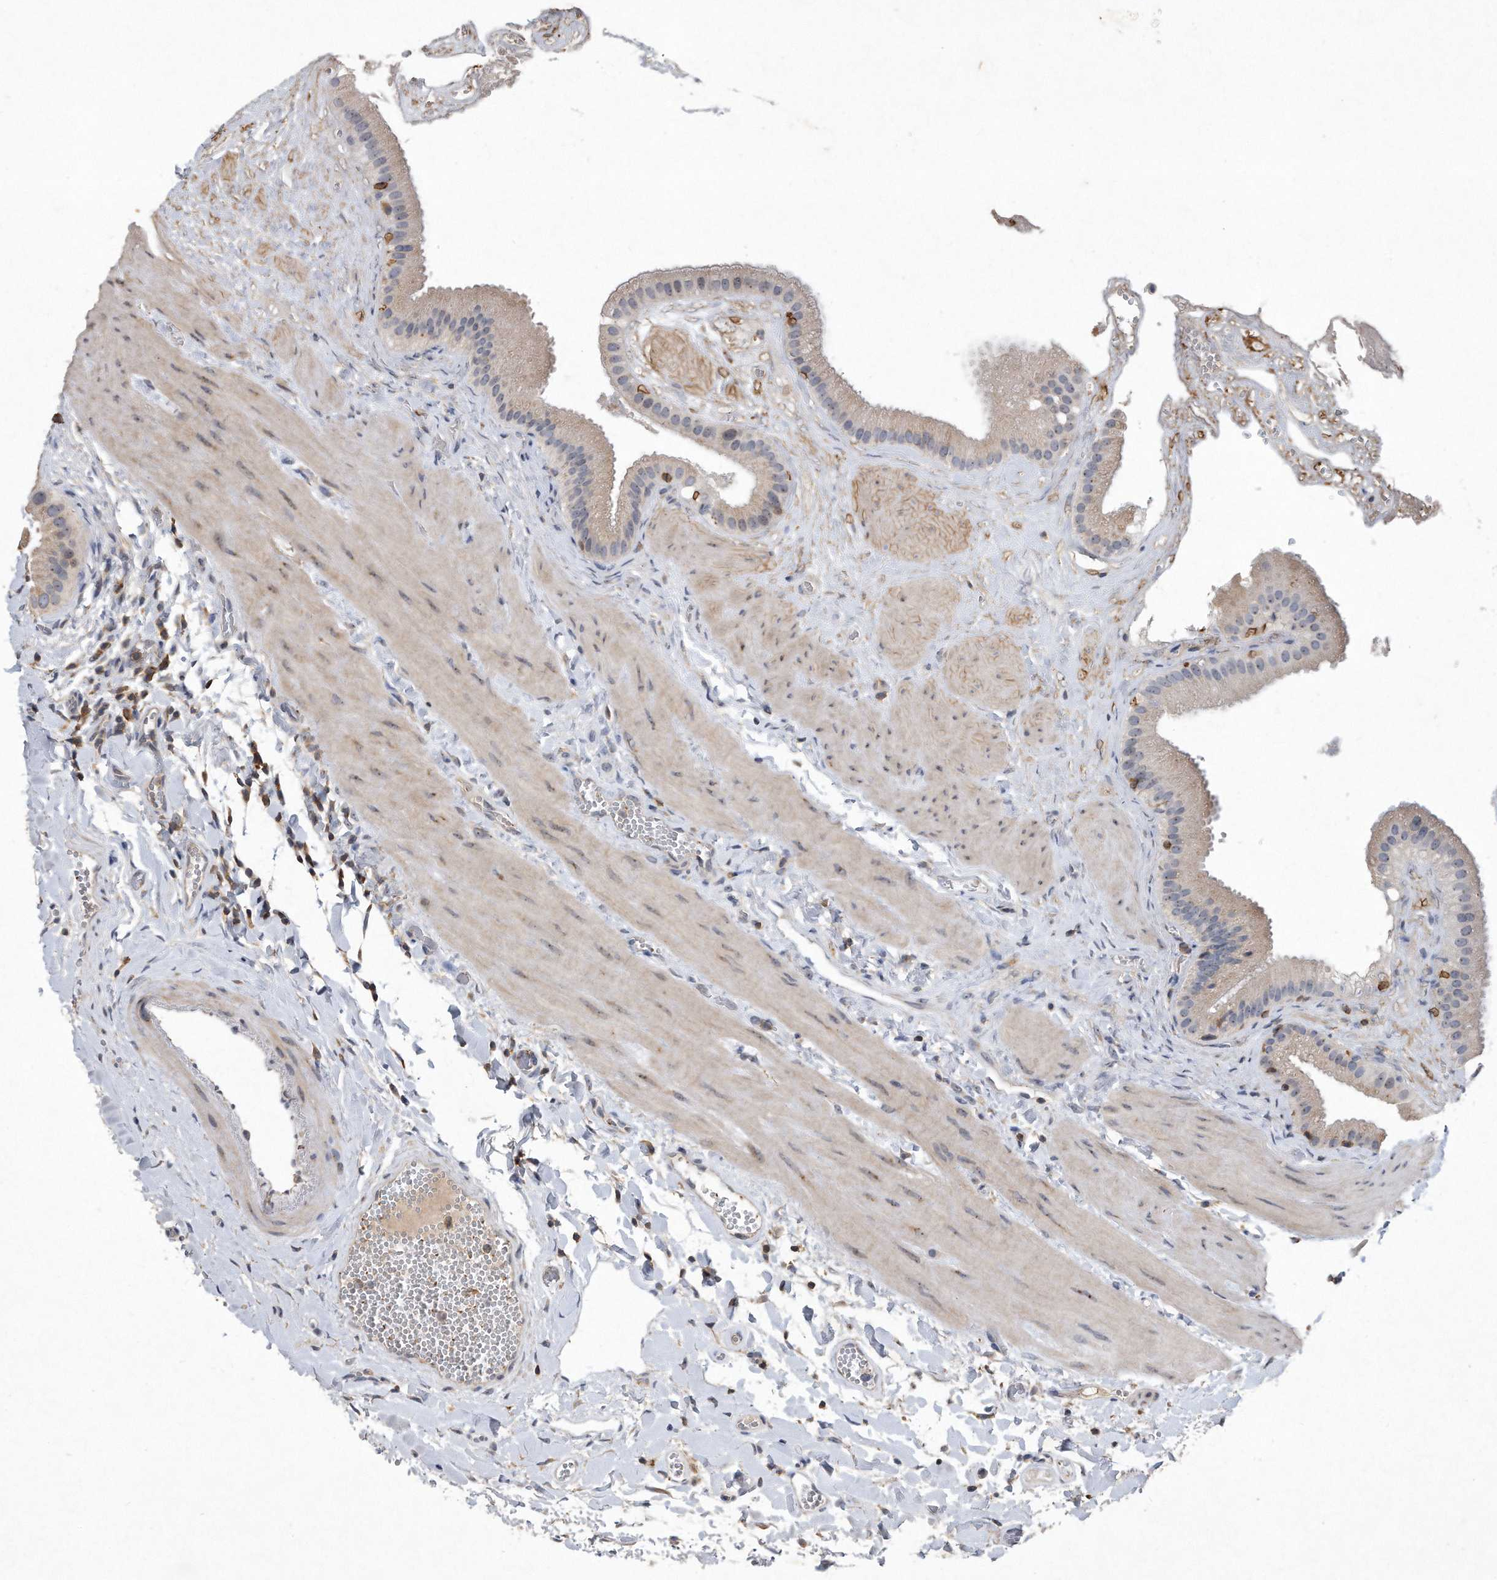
{"staining": {"intensity": "weak", "quantity": "<25%", "location": "cytoplasmic/membranous,nuclear"}, "tissue": "gallbladder", "cell_type": "Glandular cells", "image_type": "normal", "snomed": [{"axis": "morphology", "description": "Normal tissue, NOS"}, {"axis": "topography", "description": "Gallbladder"}], "caption": "Image shows no protein expression in glandular cells of unremarkable gallbladder.", "gene": "PGBD2", "patient": {"sex": "male", "age": 55}}